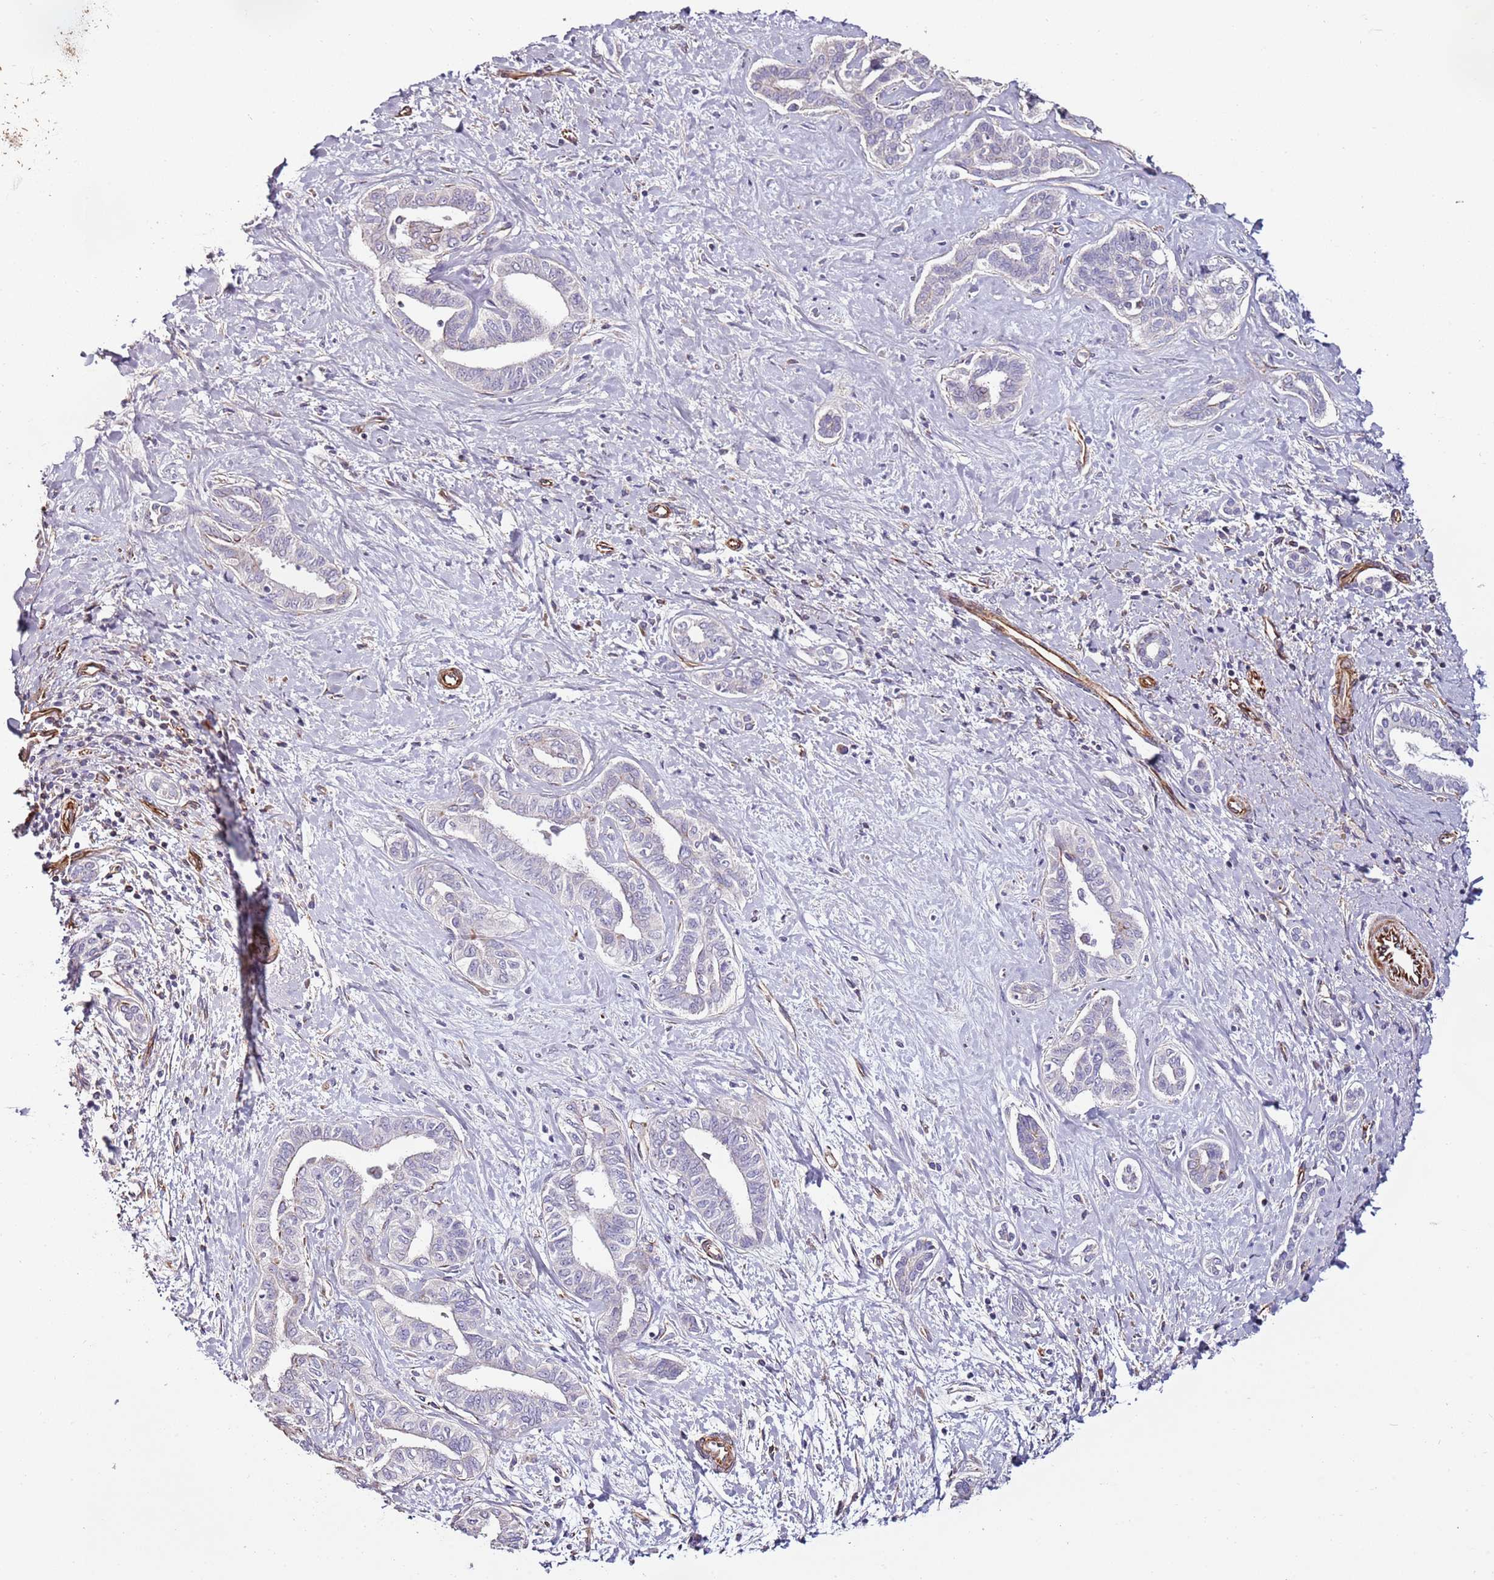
{"staining": {"intensity": "negative", "quantity": "none", "location": "none"}, "tissue": "liver cancer", "cell_type": "Tumor cells", "image_type": "cancer", "snomed": [{"axis": "morphology", "description": "Cholangiocarcinoma"}, {"axis": "topography", "description": "Liver"}], "caption": "DAB immunohistochemical staining of human liver cholangiocarcinoma shows no significant staining in tumor cells.", "gene": "ZNF786", "patient": {"sex": "female", "age": 77}}